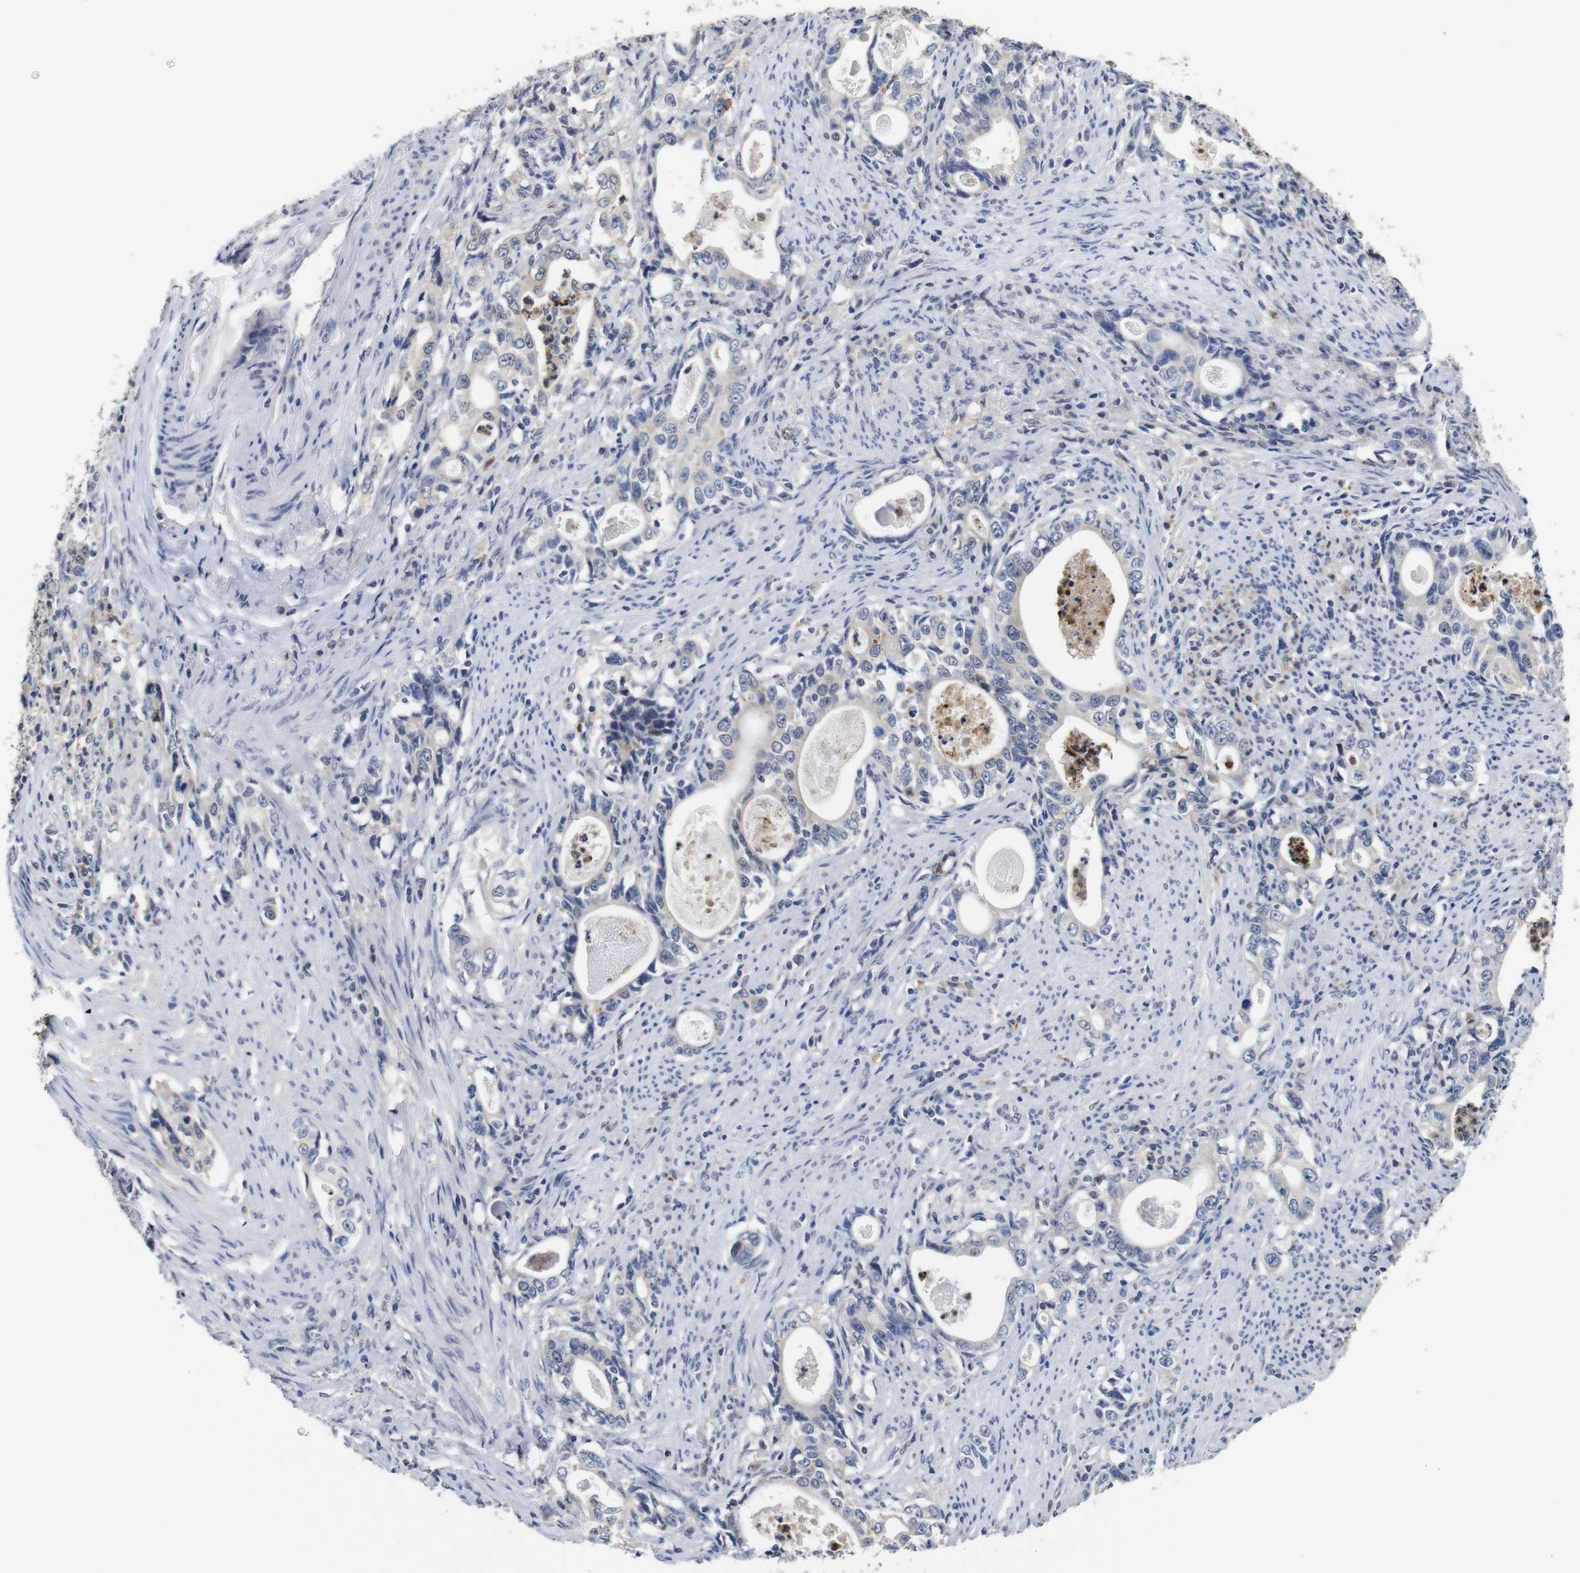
{"staining": {"intensity": "negative", "quantity": "none", "location": "none"}, "tissue": "stomach cancer", "cell_type": "Tumor cells", "image_type": "cancer", "snomed": [{"axis": "morphology", "description": "Adenocarcinoma, NOS"}, {"axis": "topography", "description": "Stomach, lower"}], "caption": "The IHC micrograph has no significant expression in tumor cells of adenocarcinoma (stomach) tissue.", "gene": "NTRK3", "patient": {"sex": "female", "age": 72}}